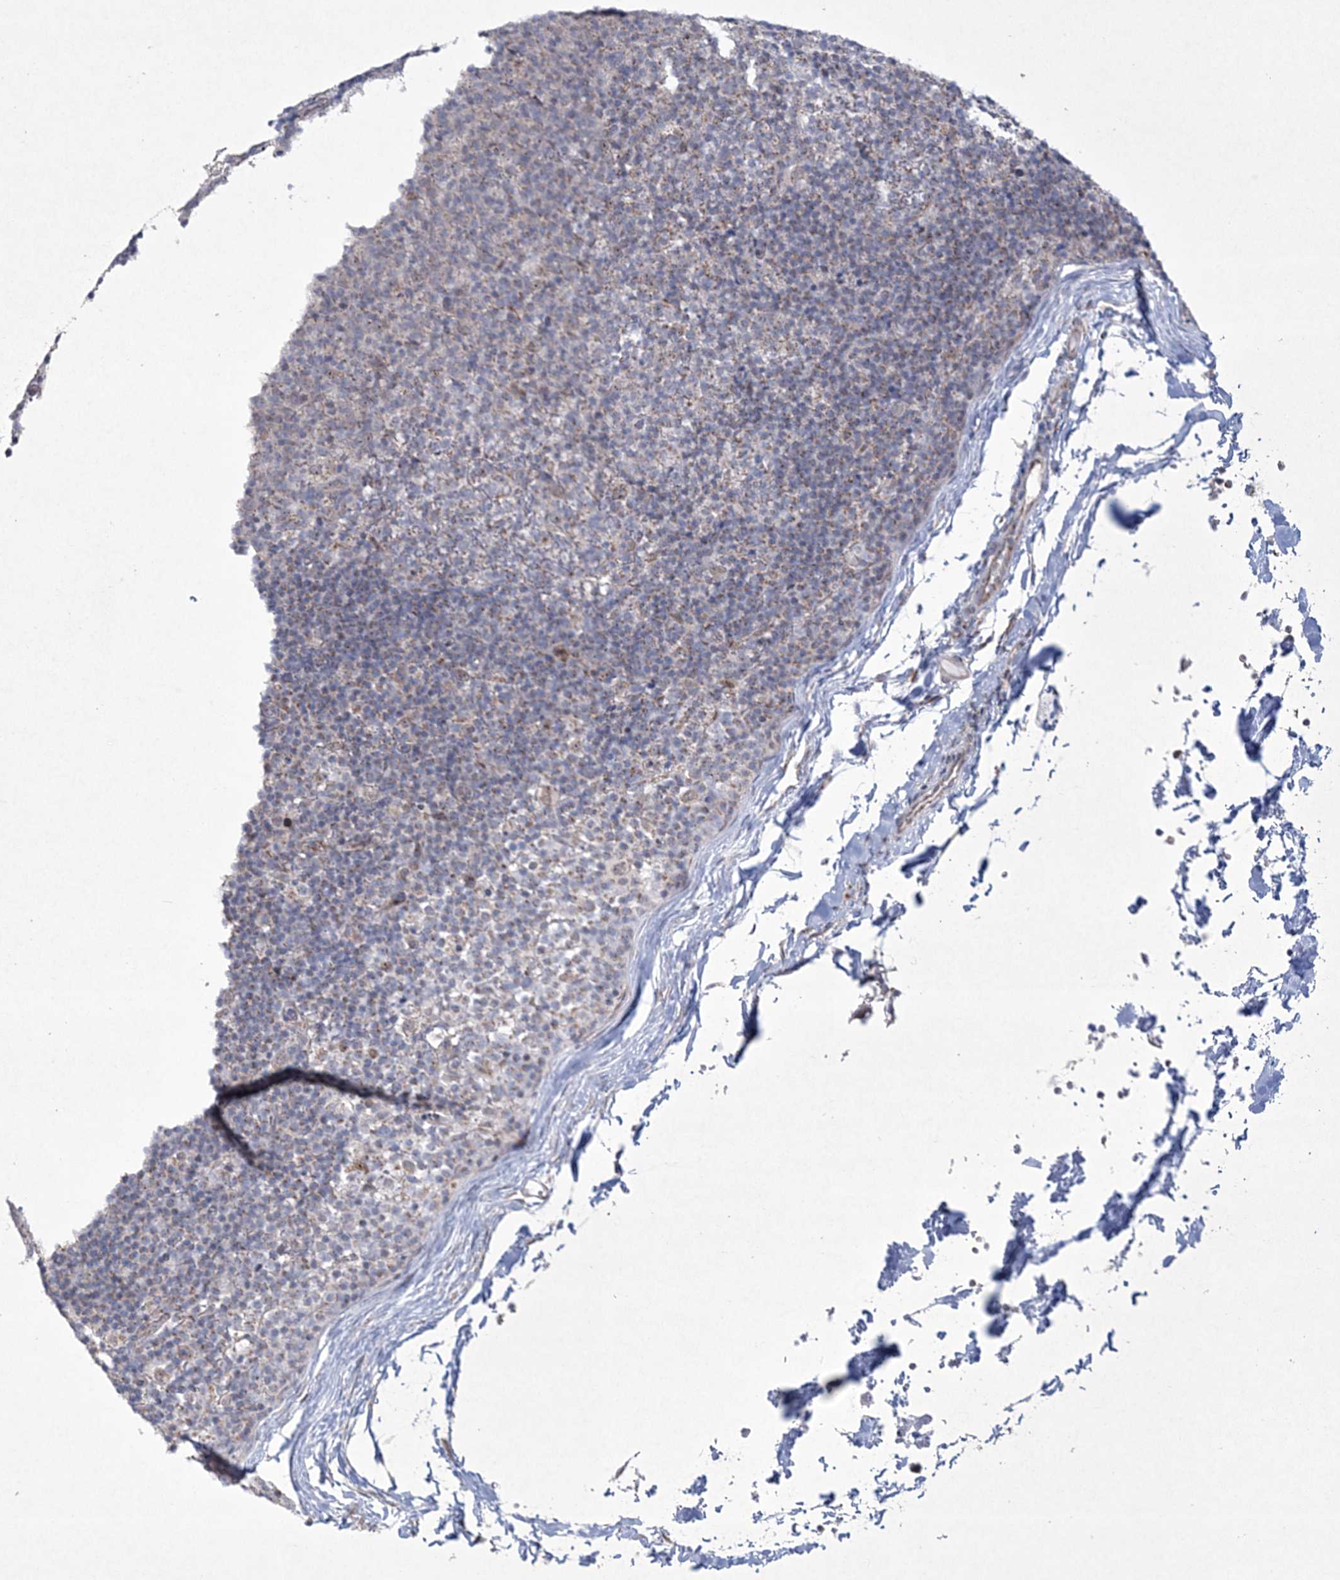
{"staining": {"intensity": "weak", "quantity": "25%-75%", "location": "cytoplasmic/membranous"}, "tissue": "lymph node", "cell_type": "Germinal center cells", "image_type": "normal", "snomed": [{"axis": "morphology", "description": "Normal tissue, NOS"}, {"axis": "morphology", "description": "Inflammation, NOS"}, {"axis": "topography", "description": "Lymph node"}], "caption": "The histopathology image shows a brown stain indicating the presence of a protein in the cytoplasmic/membranous of germinal center cells in lymph node.", "gene": "CES4A", "patient": {"sex": "male", "age": 55}}